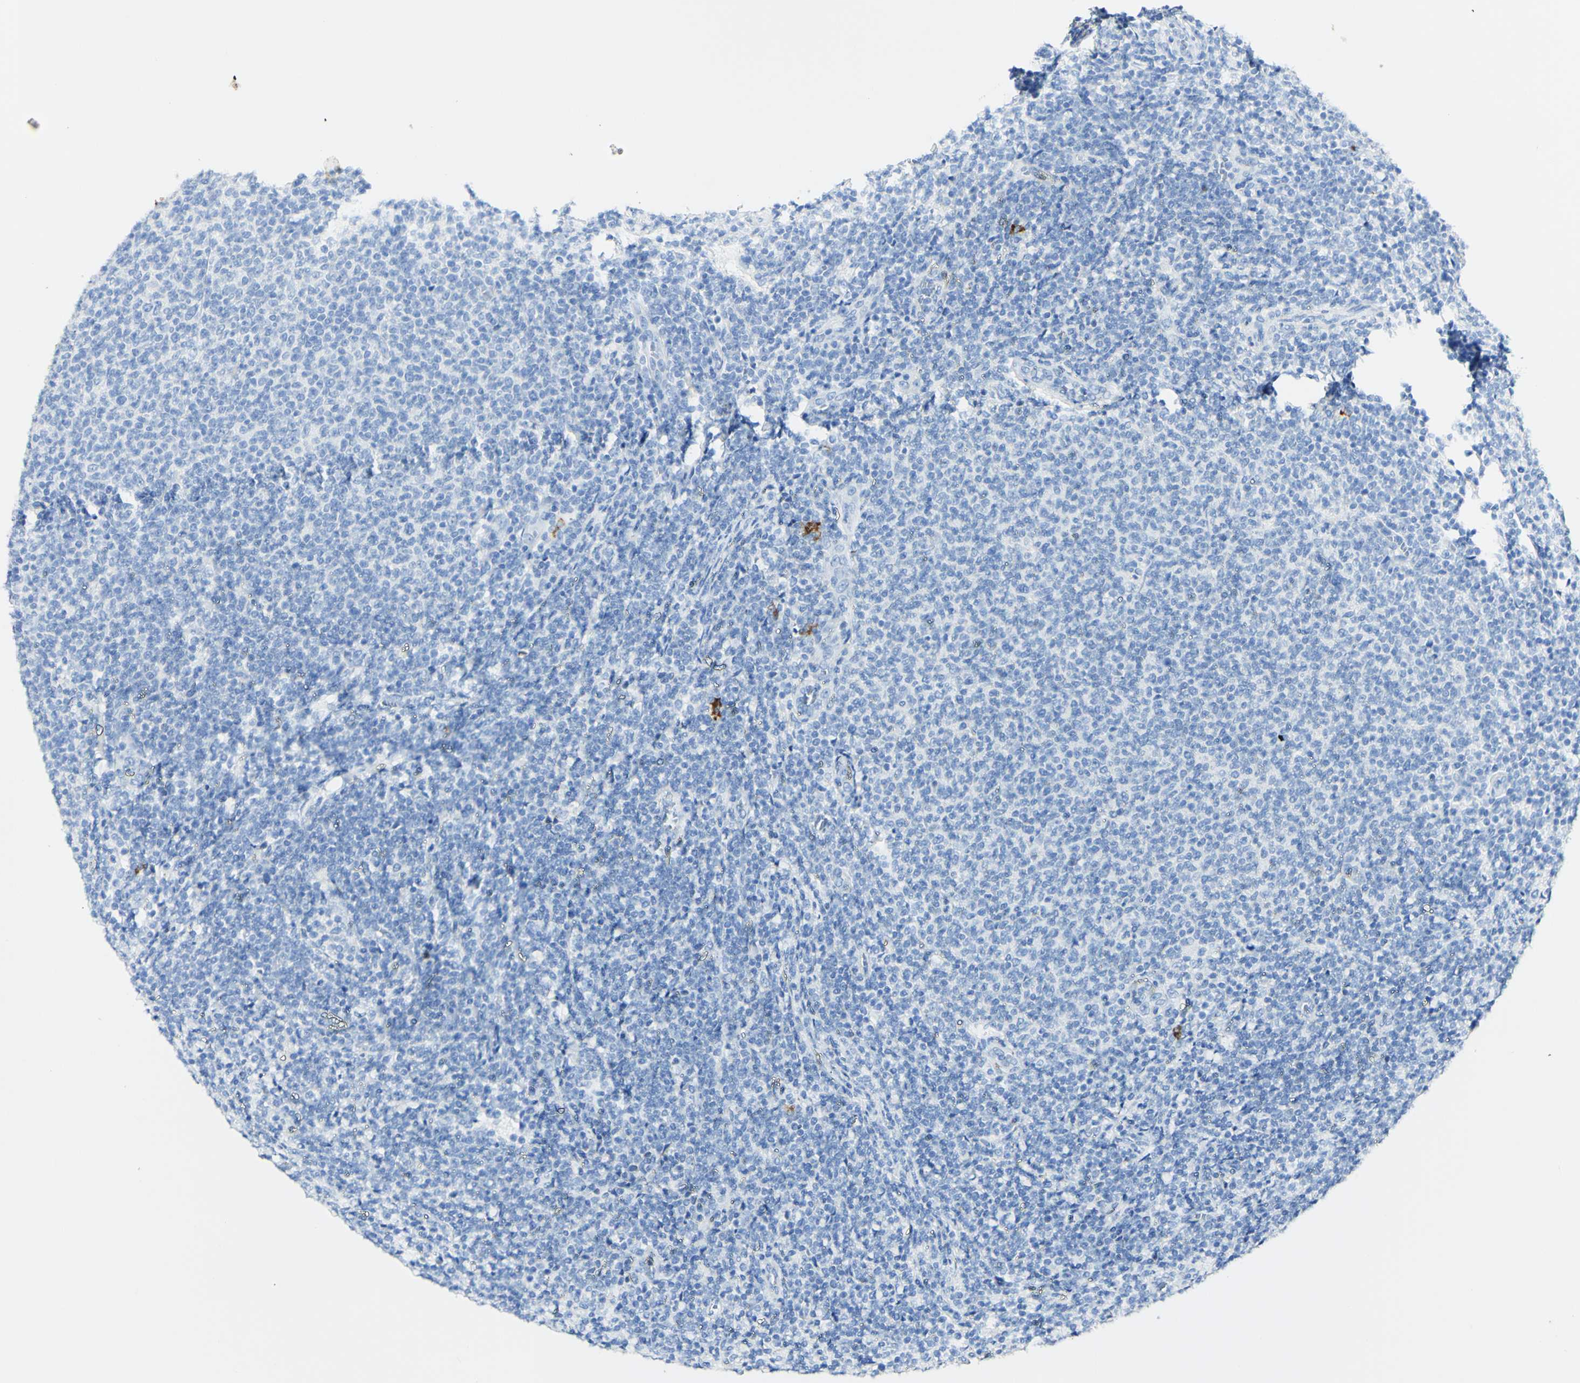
{"staining": {"intensity": "negative", "quantity": "none", "location": "none"}, "tissue": "lymphoma", "cell_type": "Tumor cells", "image_type": "cancer", "snomed": [{"axis": "morphology", "description": "Malignant lymphoma, non-Hodgkin's type, Low grade"}, {"axis": "topography", "description": "Lymph node"}], "caption": "A micrograph of malignant lymphoma, non-Hodgkin's type (low-grade) stained for a protein demonstrates no brown staining in tumor cells. (DAB (3,3'-diaminobenzidine) immunohistochemistry (IHC) visualized using brightfield microscopy, high magnification).", "gene": "PIGR", "patient": {"sex": "male", "age": 66}}